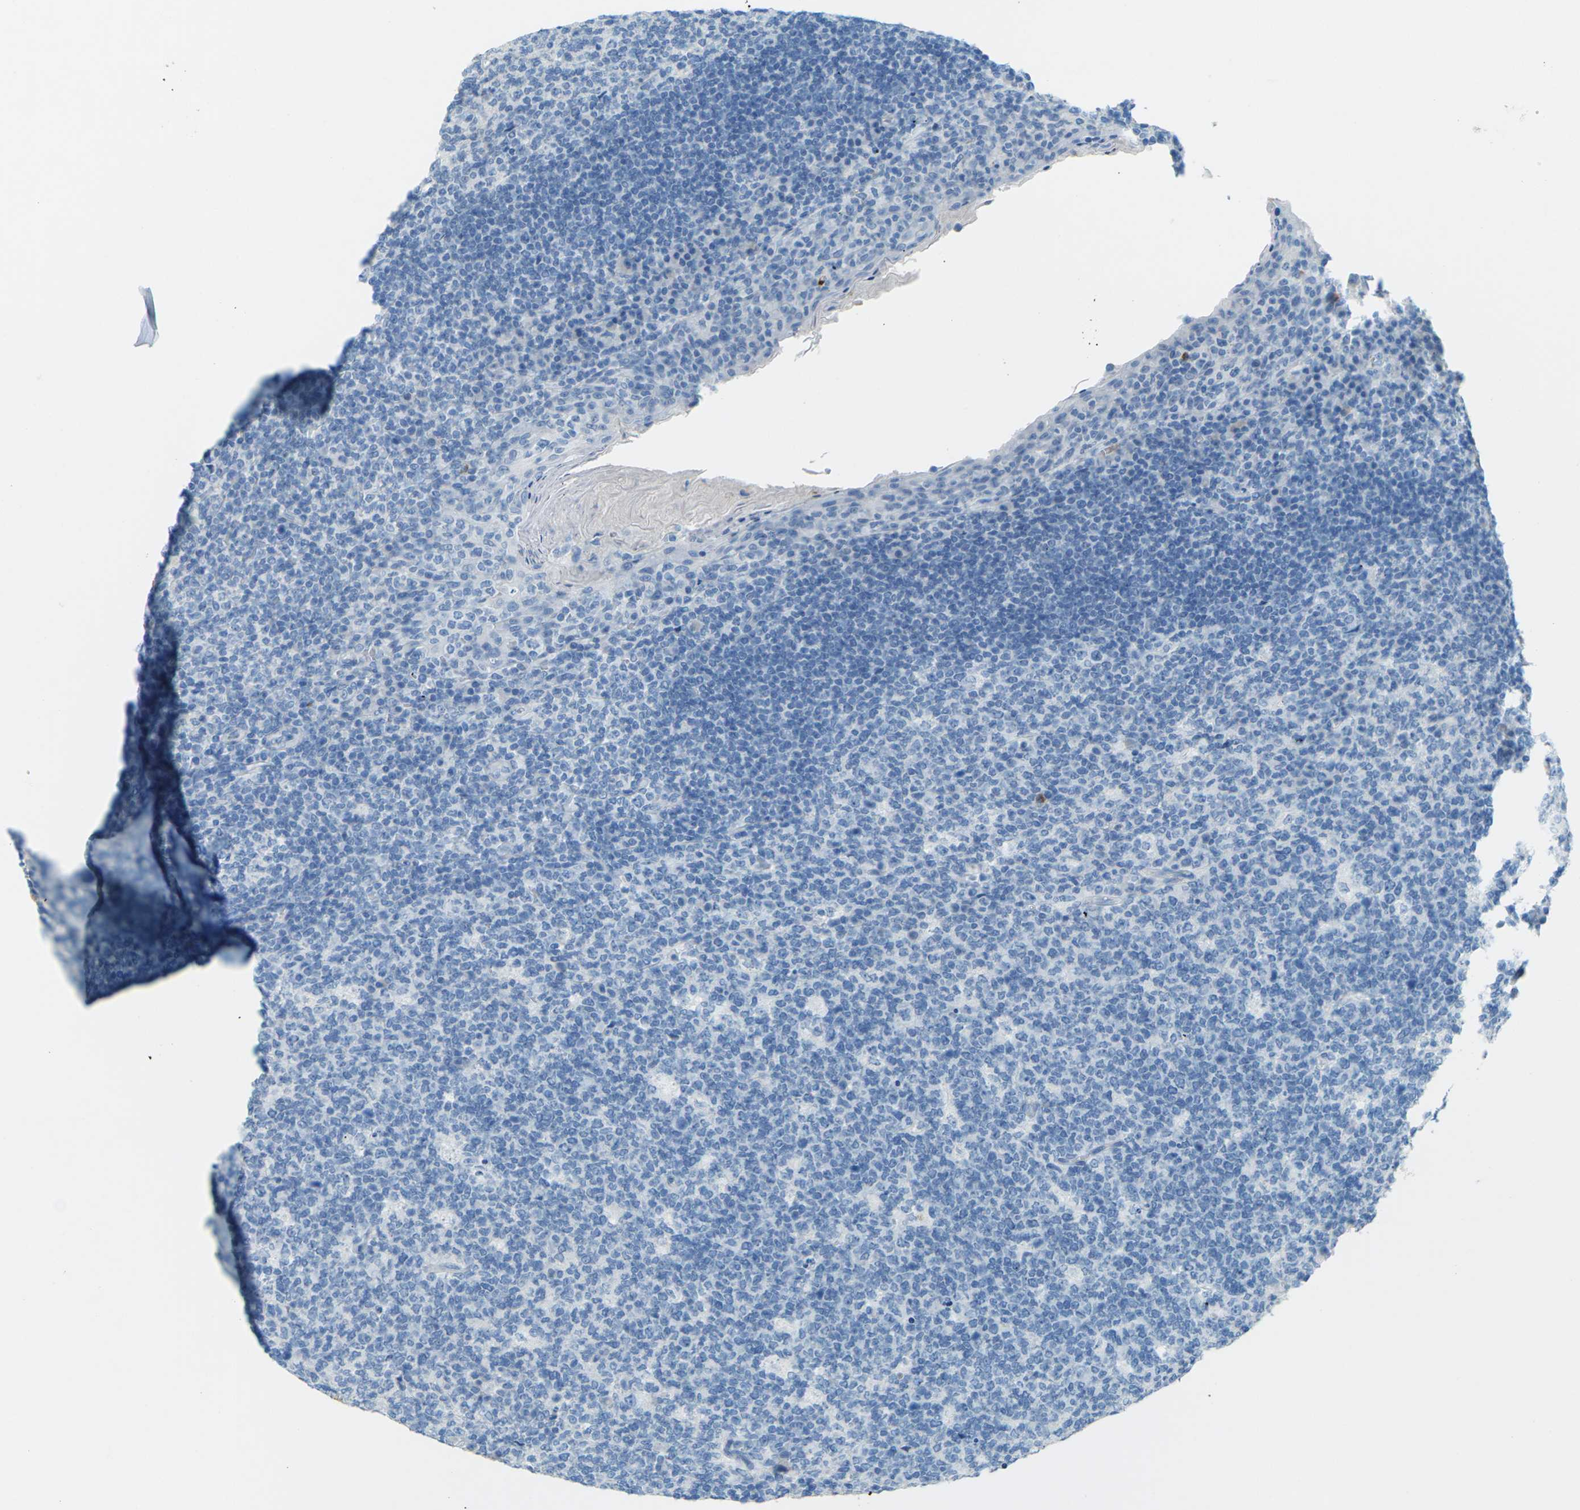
{"staining": {"intensity": "negative", "quantity": "none", "location": "none"}, "tissue": "tonsil", "cell_type": "Germinal center cells", "image_type": "normal", "snomed": [{"axis": "morphology", "description": "Normal tissue, NOS"}, {"axis": "topography", "description": "Tonsil"}], "caption": "High magnification brightfield microscopy of unremarkable tonsil stained with DAB (3,3'-diaminobenzidine) (brown) and counterstained with hematoxylin (blue): germinal center cells show no significant positivity.", "gene": "CDH16", "patient": {"sex": "male", "age": 17}}